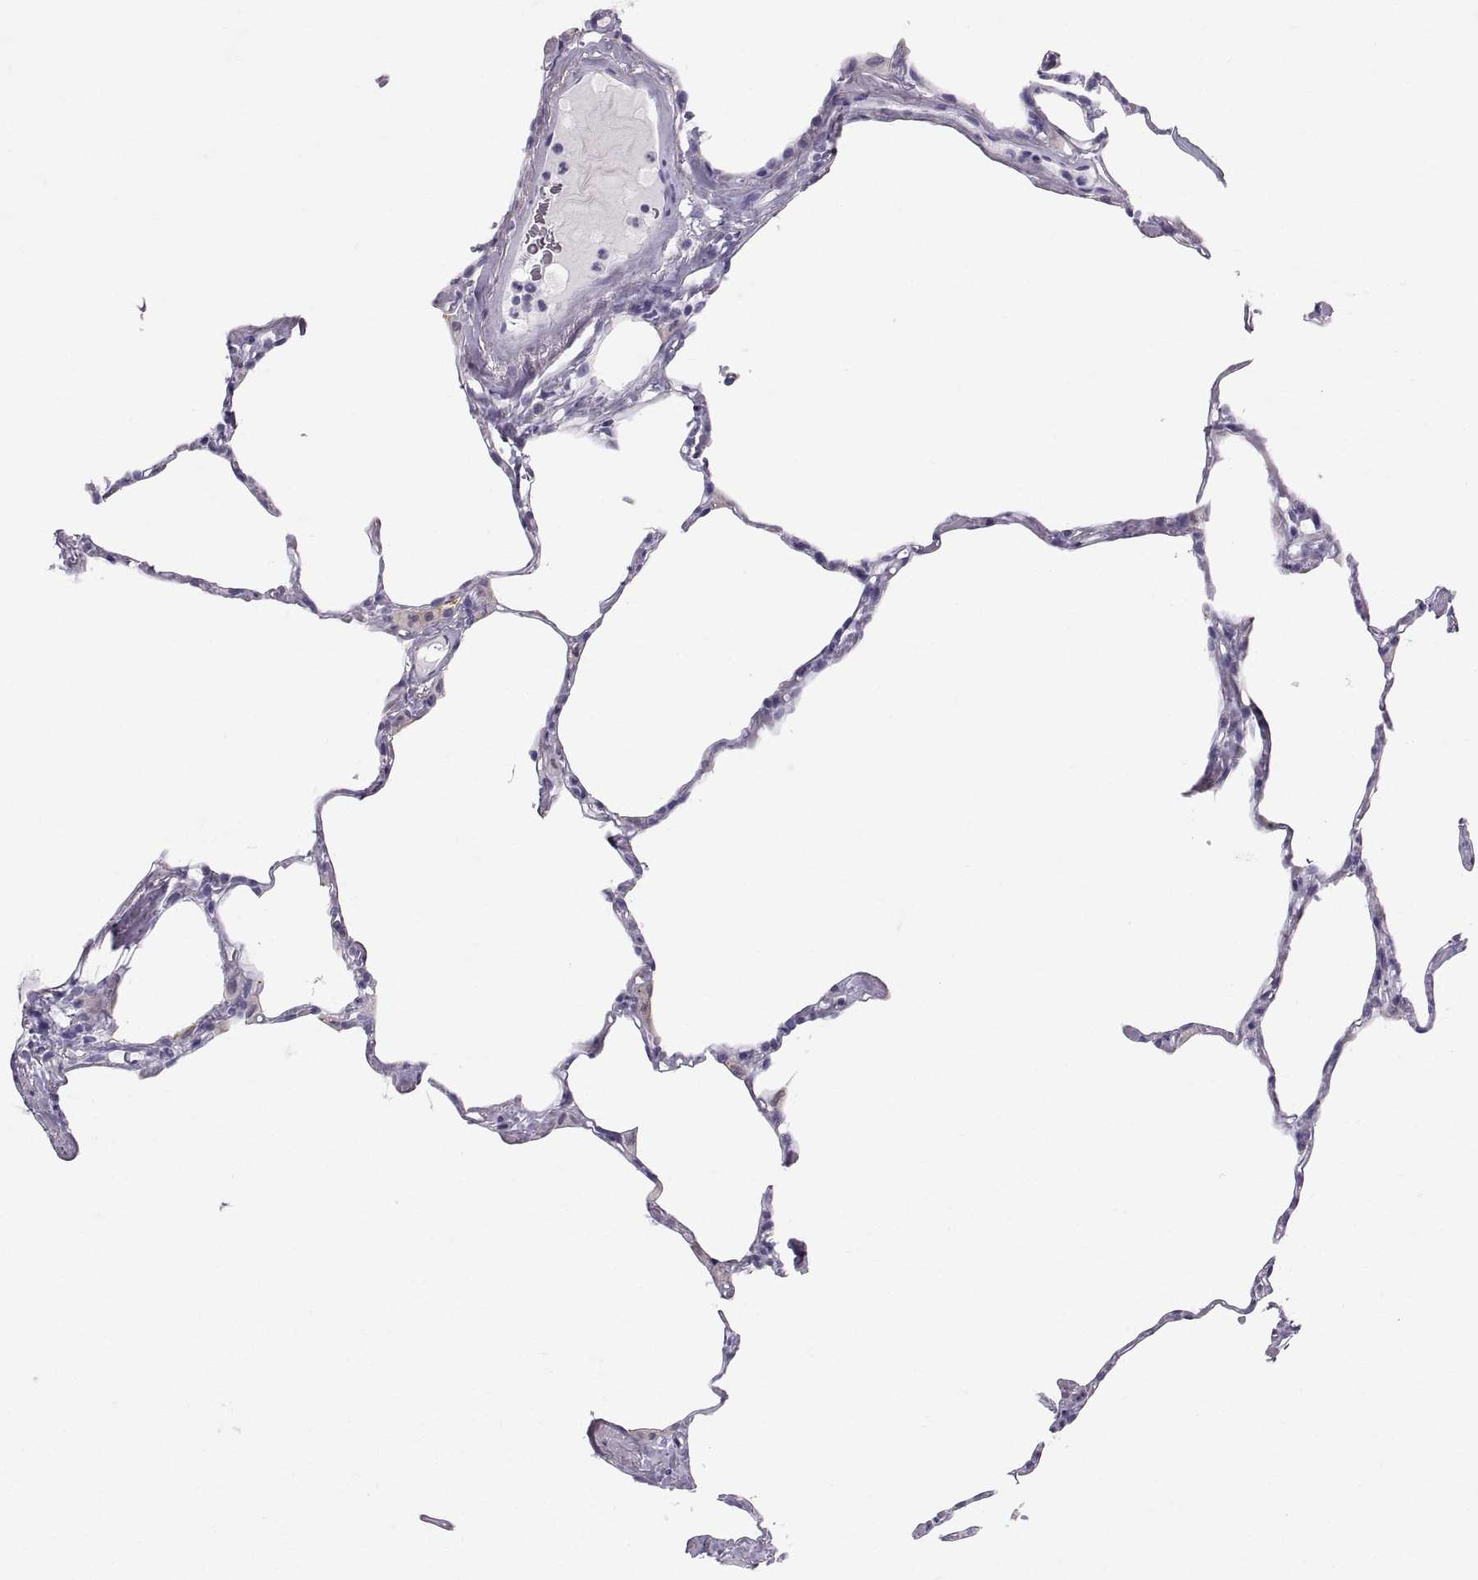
{"staining": {"intensity": "negative", "quantity": "none", "location": "none"}, "tissue": "lung", "cell_type": "Alveolar cells", "image_type": "normal", "snomed": [{"axis": "morphology", "description": "Normal tissue, NOS"}, {"axis": "topography", "description": "Lung"}], "caption": "The immunohistochemistry photomicrograph has no significant staining in alveolar cells of lung. (DAB IHC, high magnification).", "gene": "SLC22A6", "patient": {"sex": "male", "age": 65}}